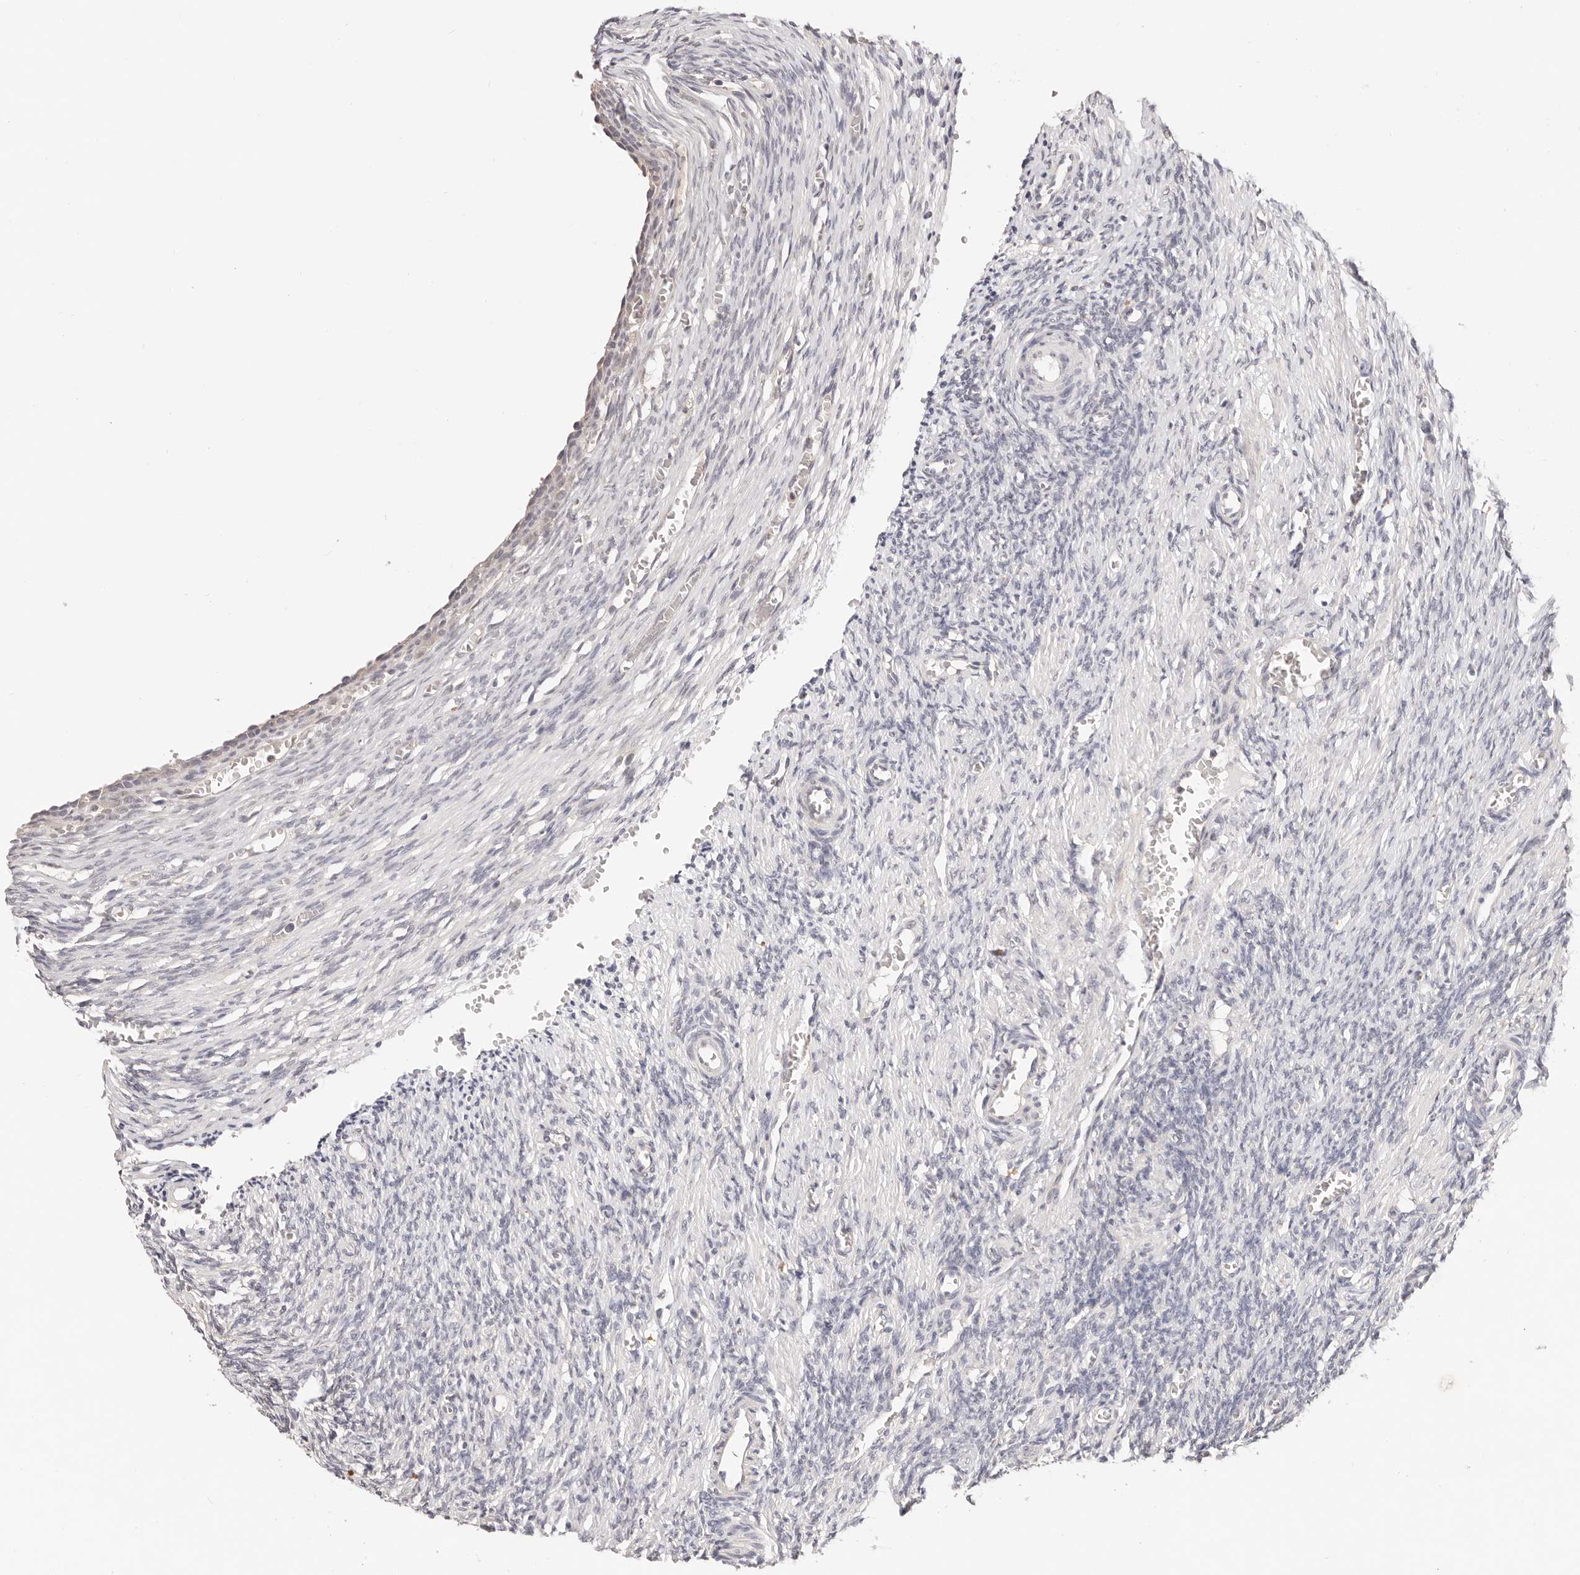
{"staining": {"intensity": "negative", "quantity": "none", "location": "none"}, "tissue": "ovary", "cell_type": "Ovarian stroma cells", "image_type": "normal", "snomed": [{"axis": "morphology", "description": "Normal tissue, NOS"}, {"axis": "topography", "description": "Ovary"}], "caption": "A histopathology image of human ovary is negative for staining in ovarian stroma cells. (Stains: DAB immunohistochemistry with hematoxylin counter stain, Microscopy: brightfield microscopy at high magnification).", "gene": "GGPS1", "patient": {"sex": "female", "age": 27}}